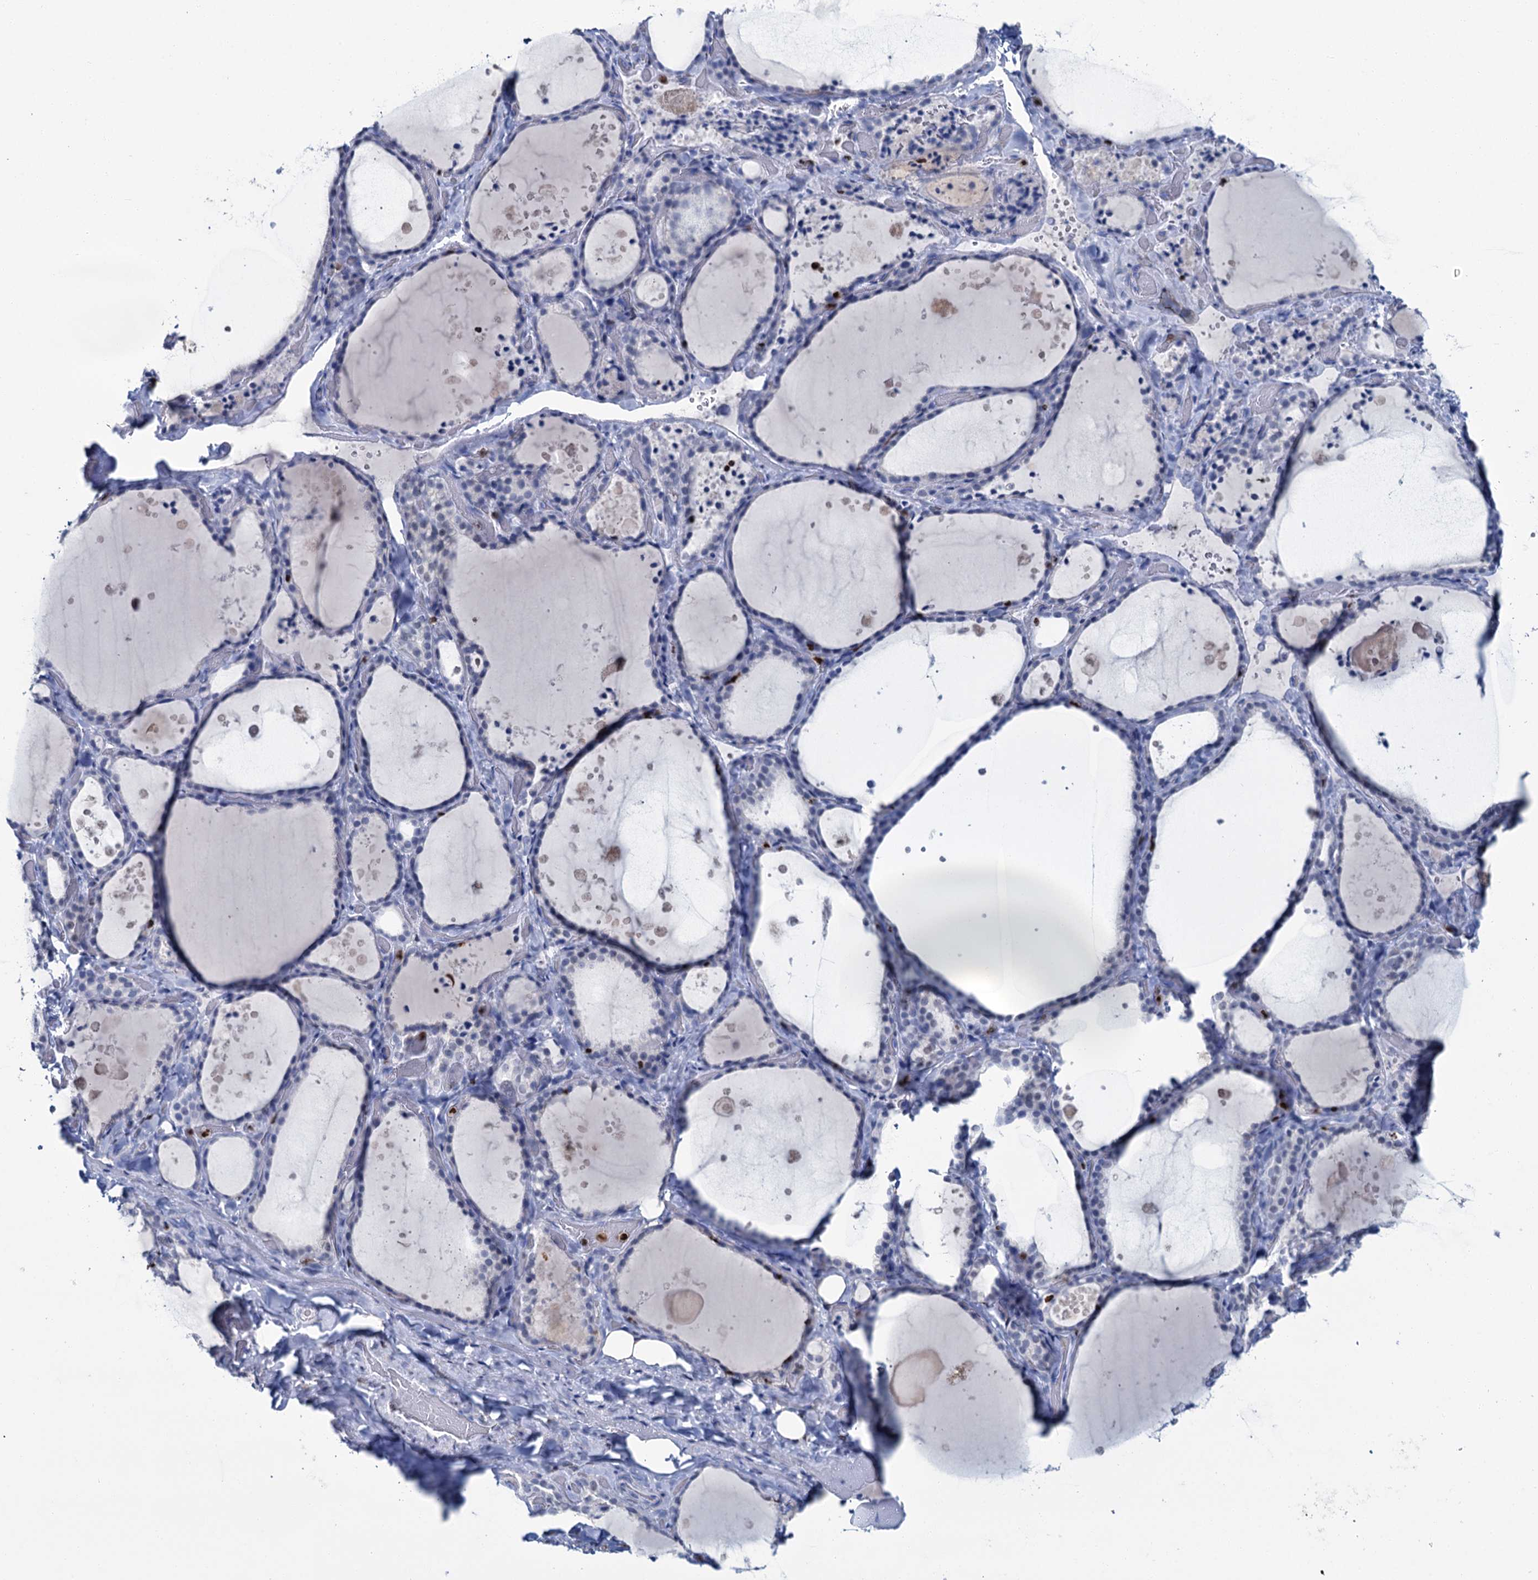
{"staining": {"intensity": "negative", "quantity": "none", "location": "none"}, "tissue": "thyroid gland", "cell_type": "Glandular cells", "image_type": "normal", "snomed": [{"axis": "morphology", "description": "Normal tissue, NOS"}, {"axis": "topography", "description": "Thyroid gland"}], "caption": "Immunohistochemistry (IHC) of unremarkable thyroid gland displays no staining in glandular cells. Brightfield microscopy of immunohistochemistry (IHC) stained with DAB (brown) and hematoxylin (blue), captured at high magnification.", "gene": "CELF2", "patient": {"sex": "female", "age": 44}}